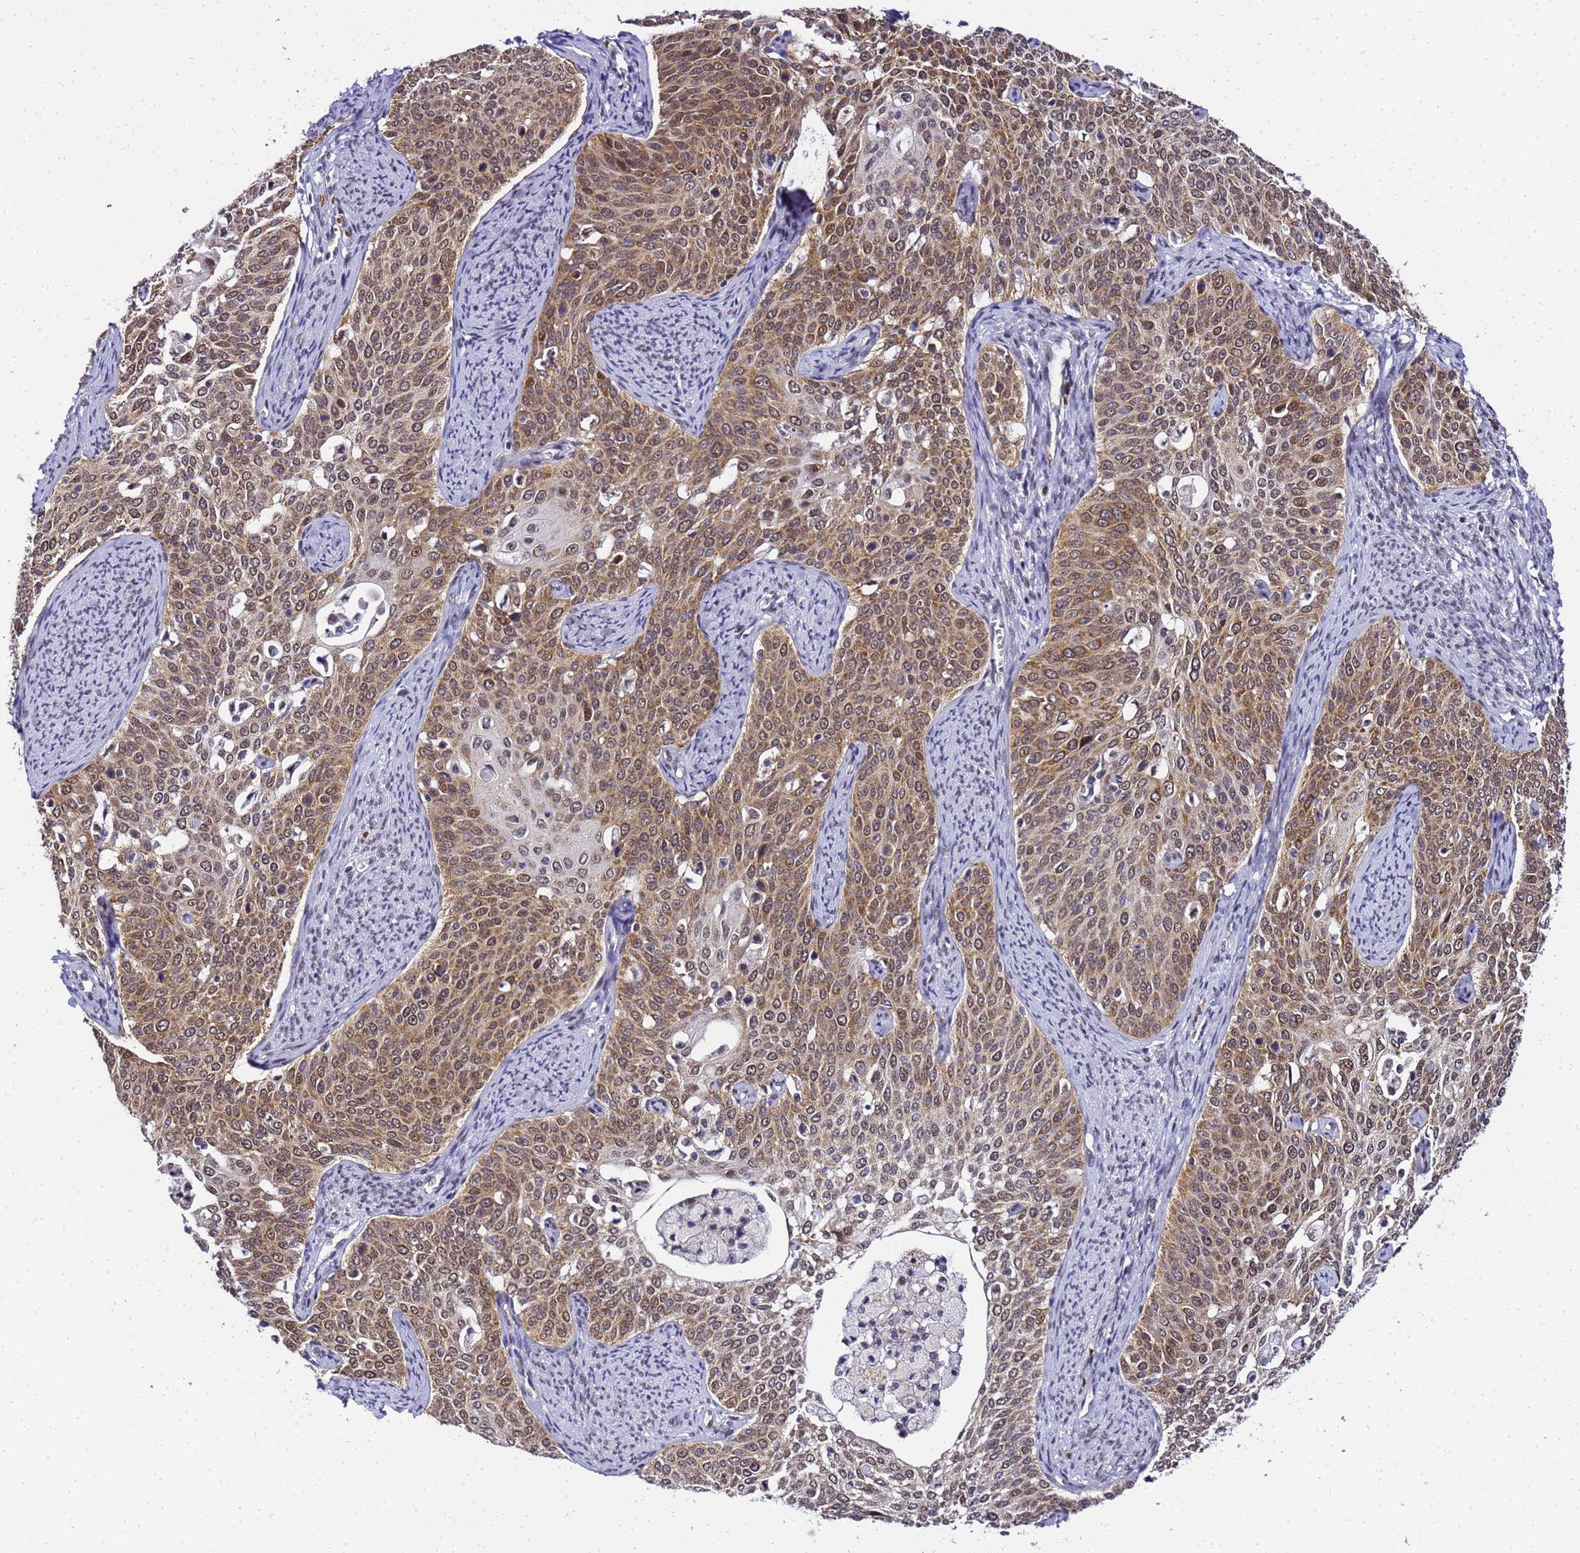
{"staining": {"intensity": "moderate", "quantity": ">75%", "location": "cytoplasmic/membranous,nuclear"}, "tissue": "cervical cancer", "cell_type": "Tumor cells", "image_type": "cancer", "snomed": [{"axis": "morphology", "description": "Squamous cell carcinoma, NOS"}, {"axis": "topography", "description": "Cervix"}], "caption": "Immunohistochemical staining of human cervical cancer (squamous cell carcinoma) demonstrates moderate cytoplasmic/membranous and nuclear protein positivity in approximately >75% of tumor cells.", "gene": "SMN1", "patient": {"sex": "female", "age": 44}}